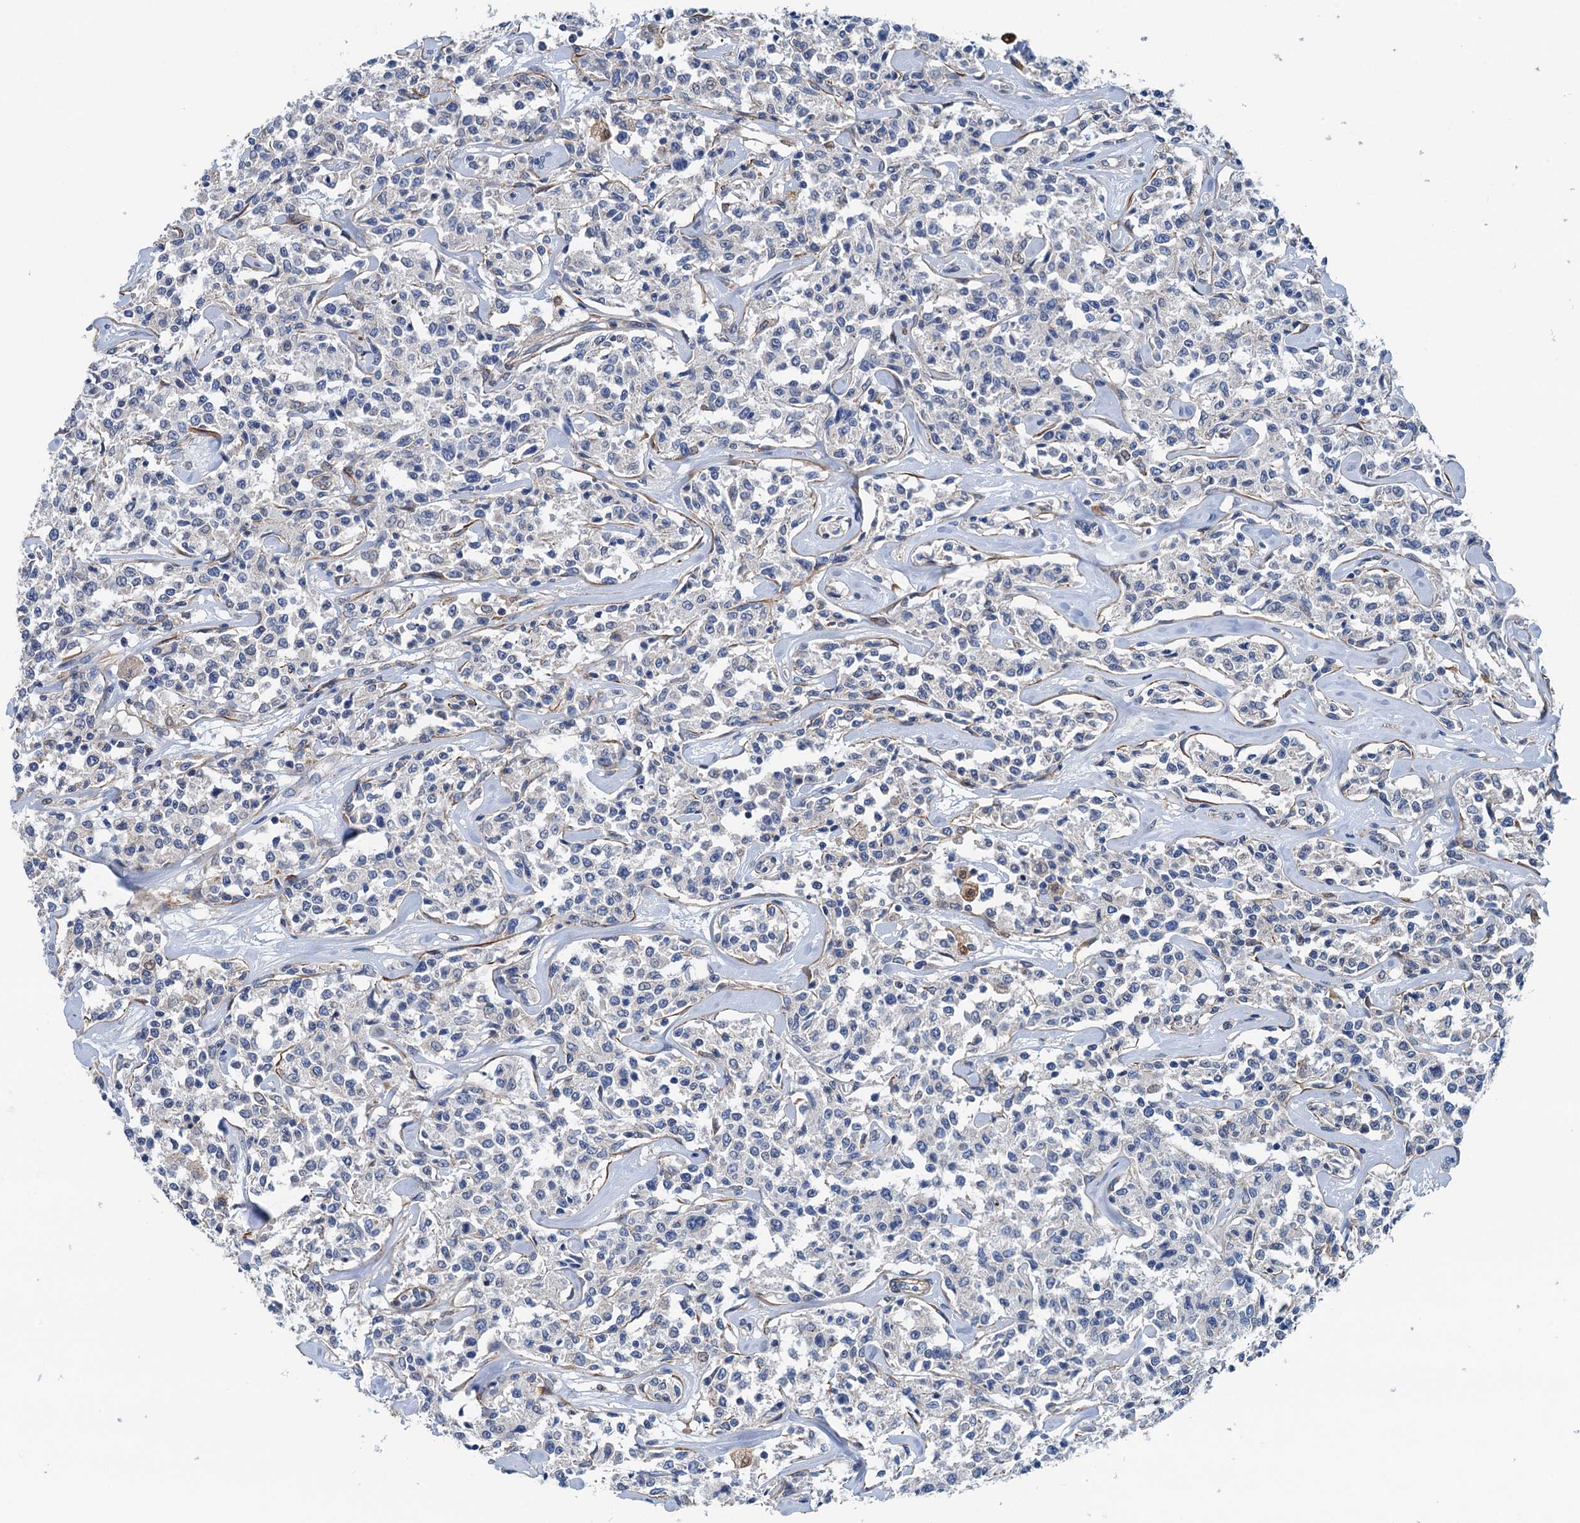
{"staining": {"intensity": "negative", "quantity": "none", "location": "none"}, "tissue": "lymphoma", "cell_type": "Tumor cells", "image_type": "cancer", "snomed": [{"axis": "morphology", "description": "Malignant lymphoma, non-Hodgkin's type, Low grade"}, {"axis": "topography", "description": "Small intestine"}], "caption": "Low-grade malignant lymphoma, non-Hodgkin's type stained for a protein using immunohistochemistry (IHC) shows no positivity tumor cells.", "gene": "CSTPP1", "patient": {"sex": "female", "age": 59}}